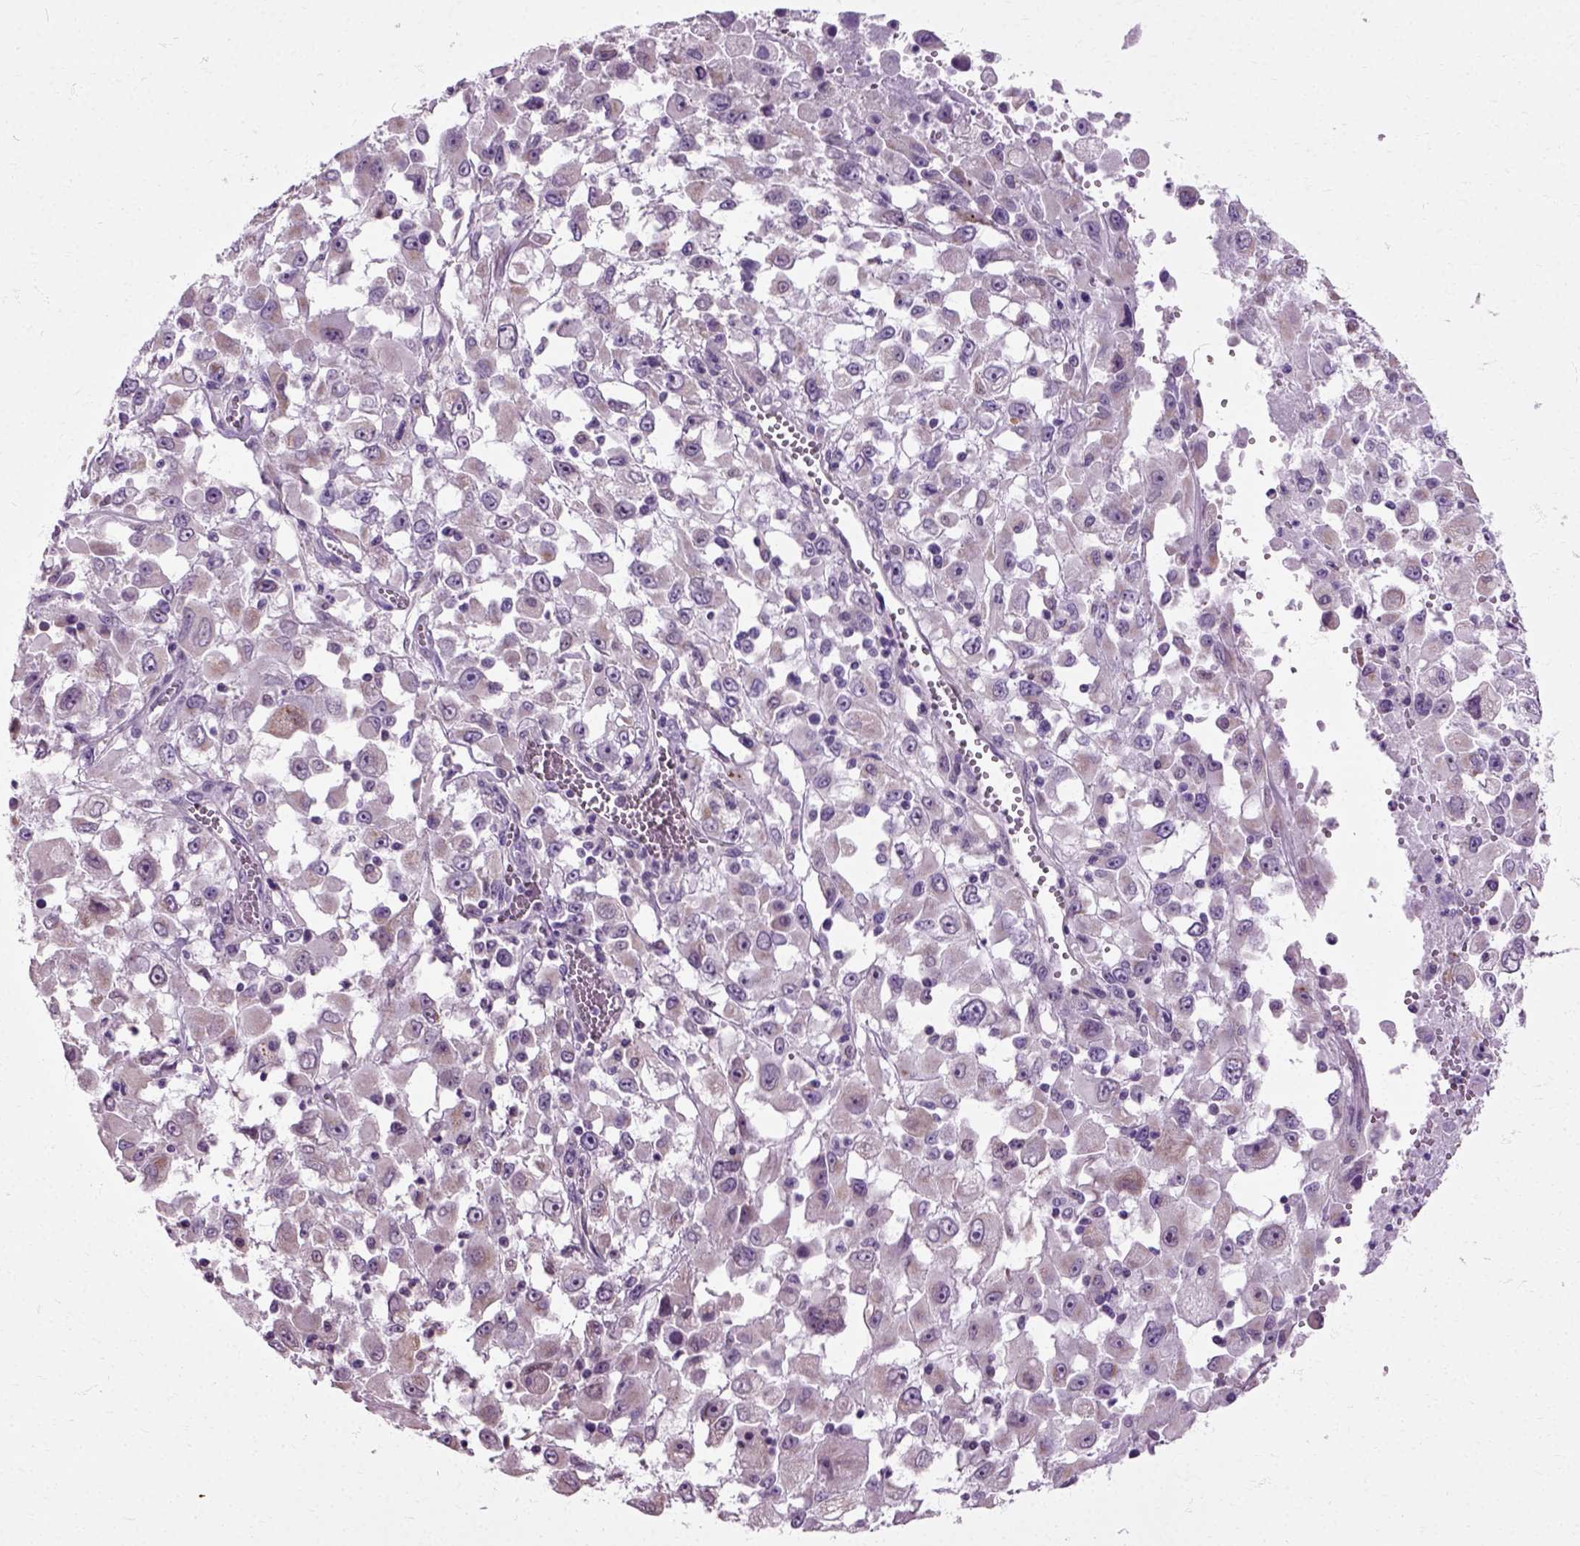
{"staining": {"intensity": "moderate", "quantity": "<25%", "location": "cytoplasmic/membranous"}, "tissue": "melanoma", "cell_type": "Tumor cells", "image_type": "cancer", "snomed": [{"axis": "morphology", "description": "Malignant melanoma, Metastatic site"}, {"axis": "topography", "description": "Soft tissue"}], "caption": "A histopathology image of malignant melanoma (metastatic site) stained for a protein displays moderate cytoplasmic/membranous brown staining in tumor cells.", "gene": "HSPA2", "patient": {"sex": "male", "age": 50}}